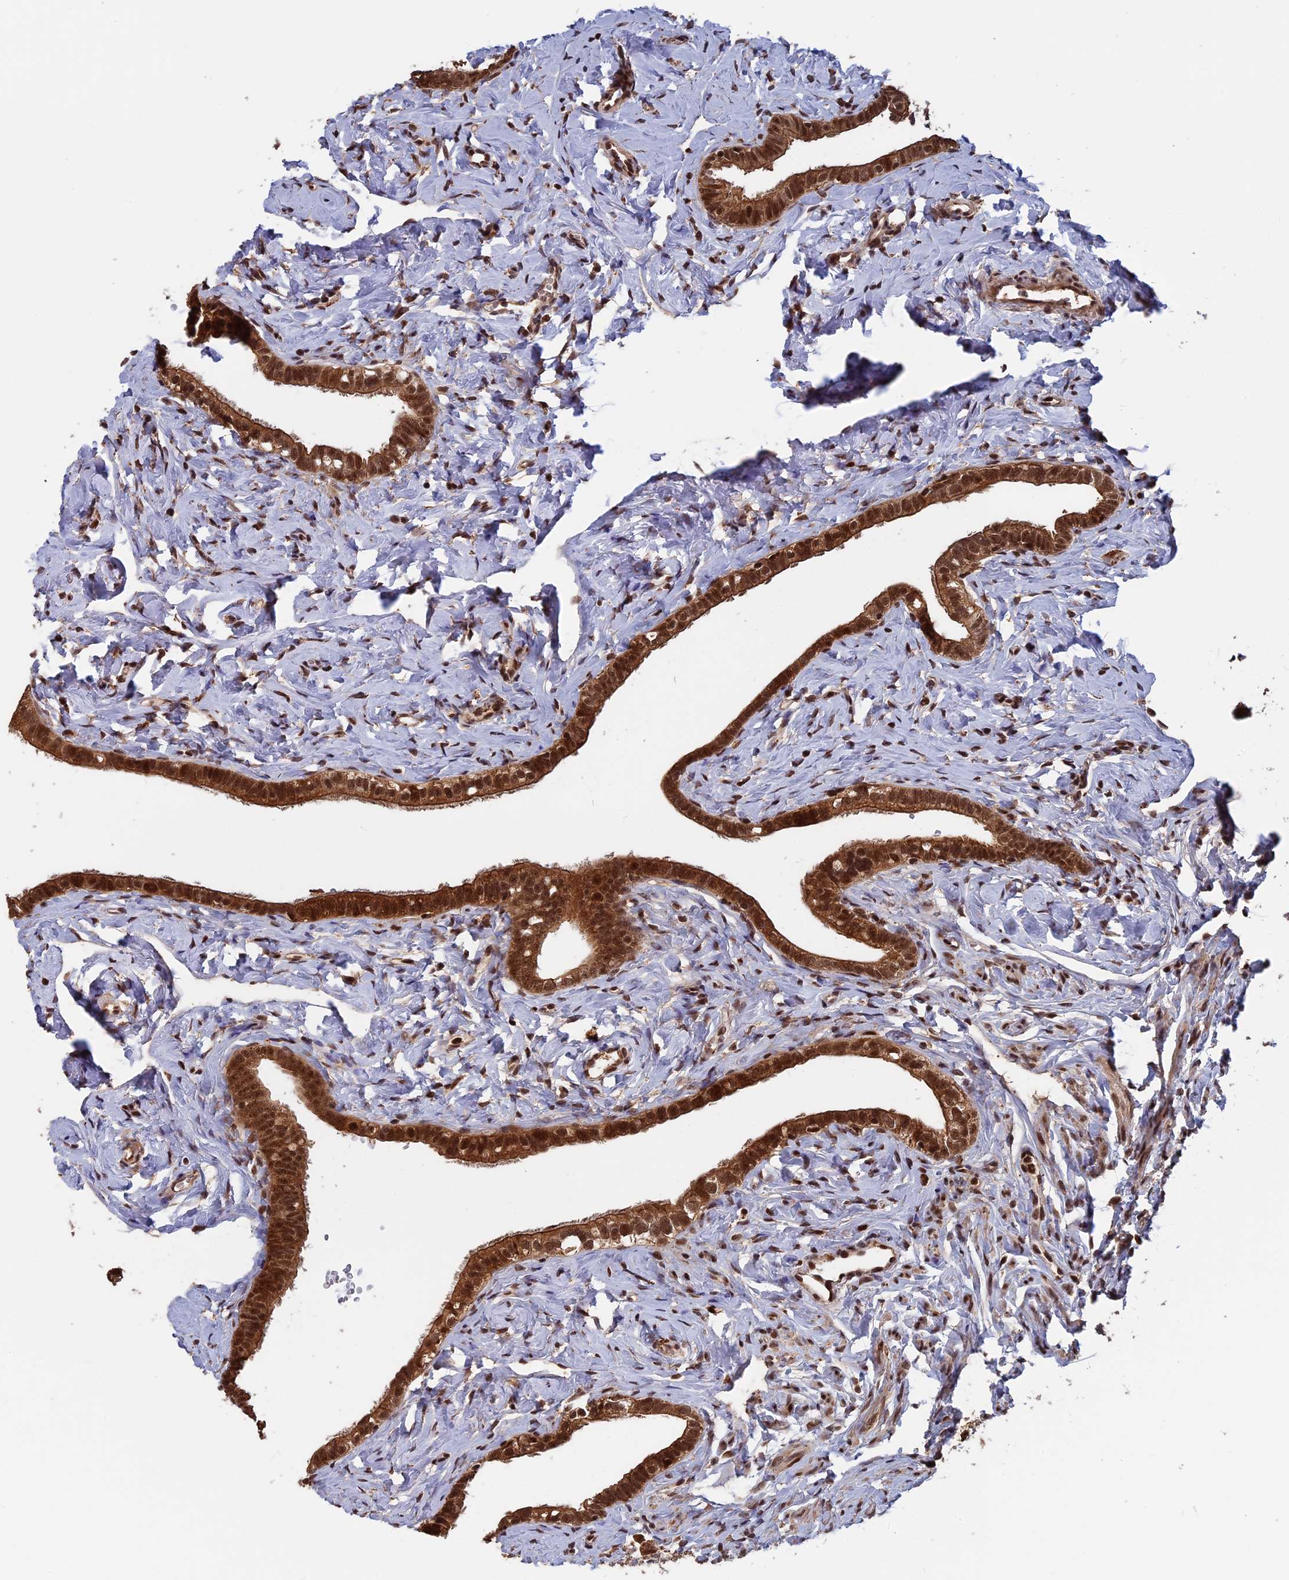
{"staining": {"intensity": "strong", "quantity": ">75%", "location": "cytoplasmic/membranous,nuclear"}, "tissue": "fallopian tube", "cell_type": "Glandular cells", "image_type": "normal", "snomed": [{"axis": "morphology", "description": "Normal tissue, NOS"}, {"axis": "topography", "description": "Fallopian tube"}], "caption": "A brown stain labels strong cytoplasmic/membranous,nuclear staining of a protein in glandular cells of unremarkable human fallopian tube.", "gene": "CACTIN", "patient": {"sex": "female", "age": 66}}